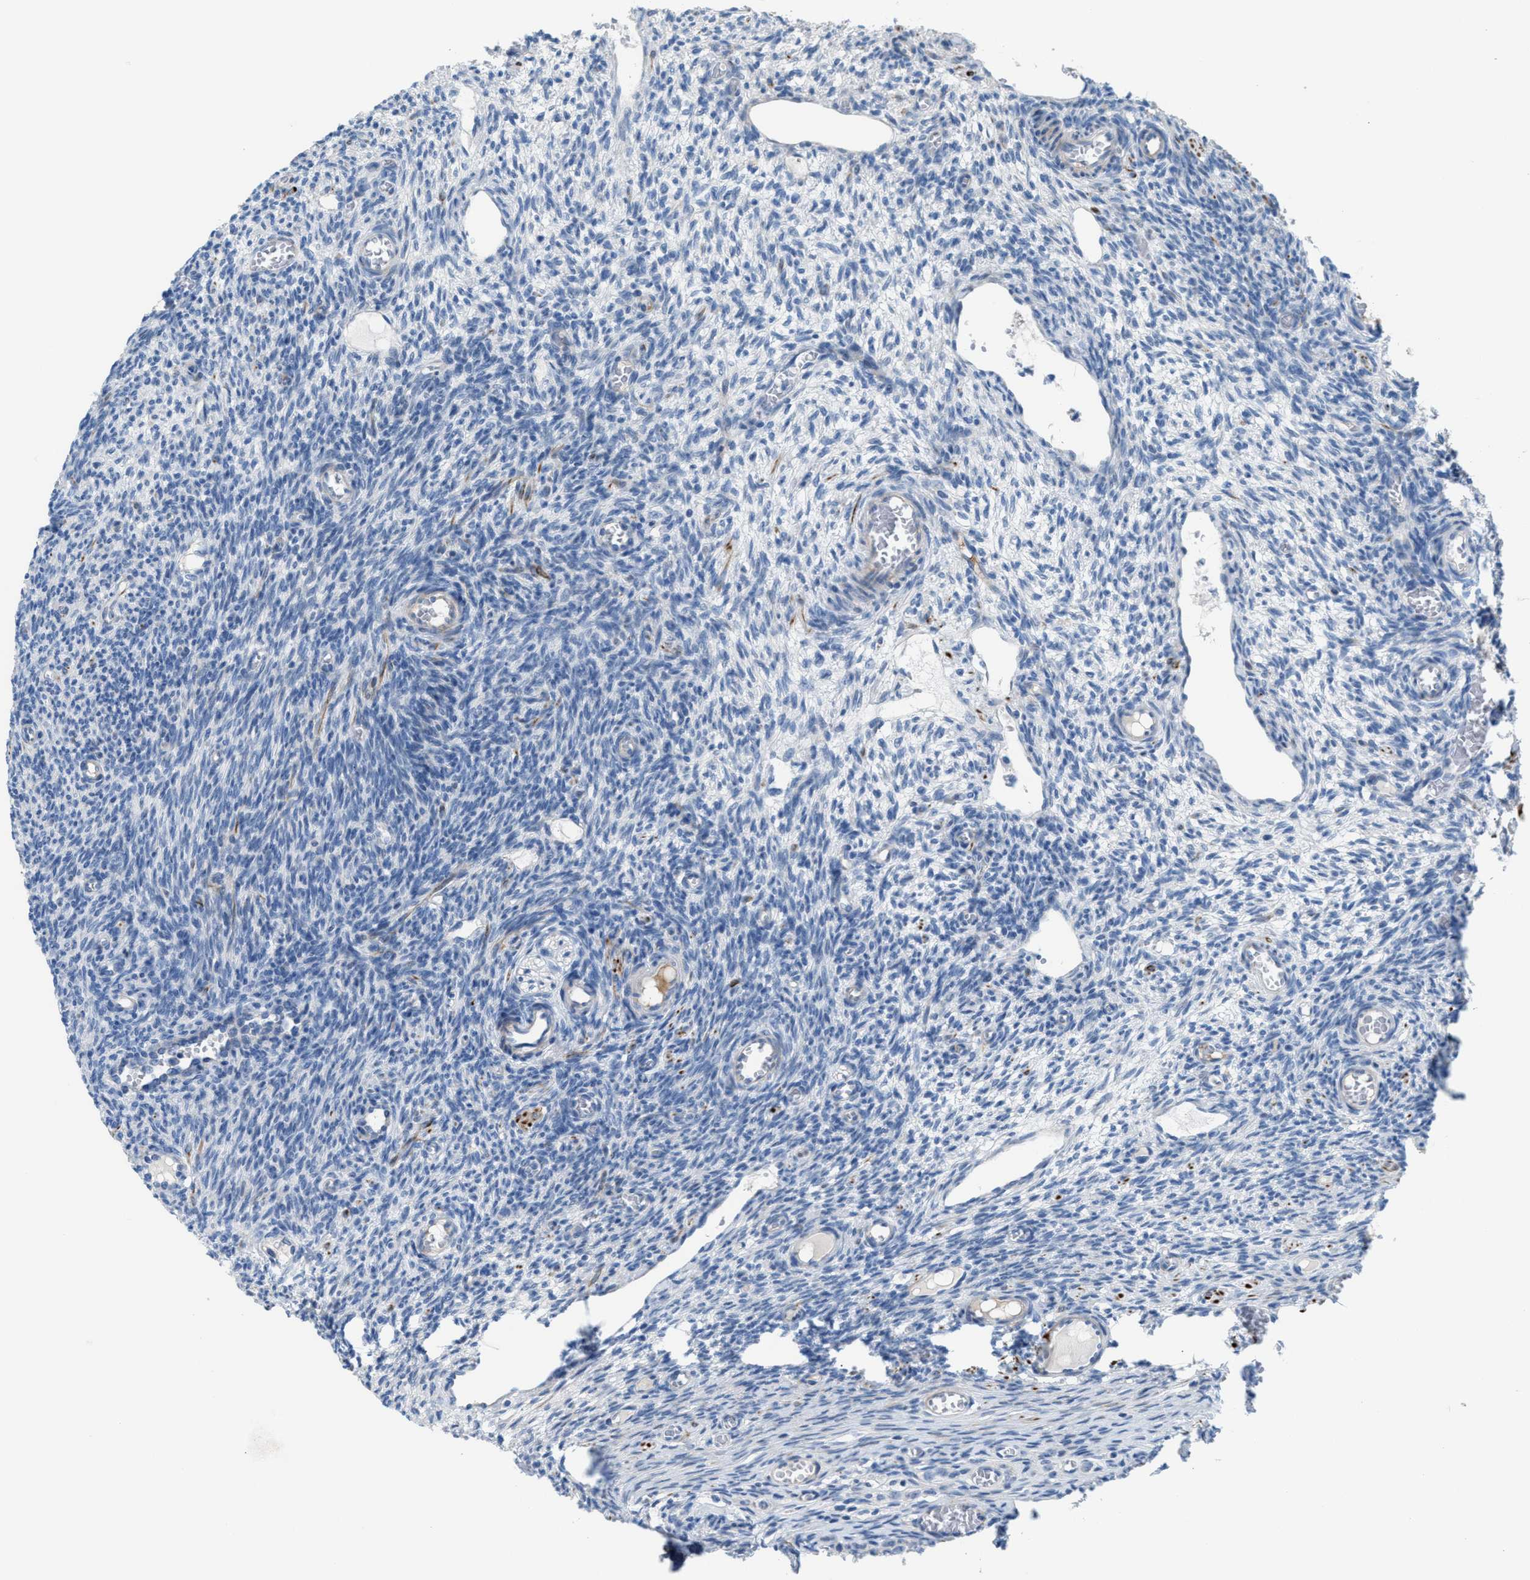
{"staining": {"intensity": "negative", "quantity": "none", "location": "none"}, "tissue": "ovary", "cell_type": "Ovarian stroma cells", "image_type": "normal", "snomed": [{"axis": "morphology", "description": "Normal tissue, NOS"}, {"axis": "topography", "description": "Ovary"}], "caption": "A histopathology image of ovary stained for a protein demonstrates no brown staining in ovarian stroma cells.", "gene": "MPP3", "patient": {"sex": "female", "age": 27}}